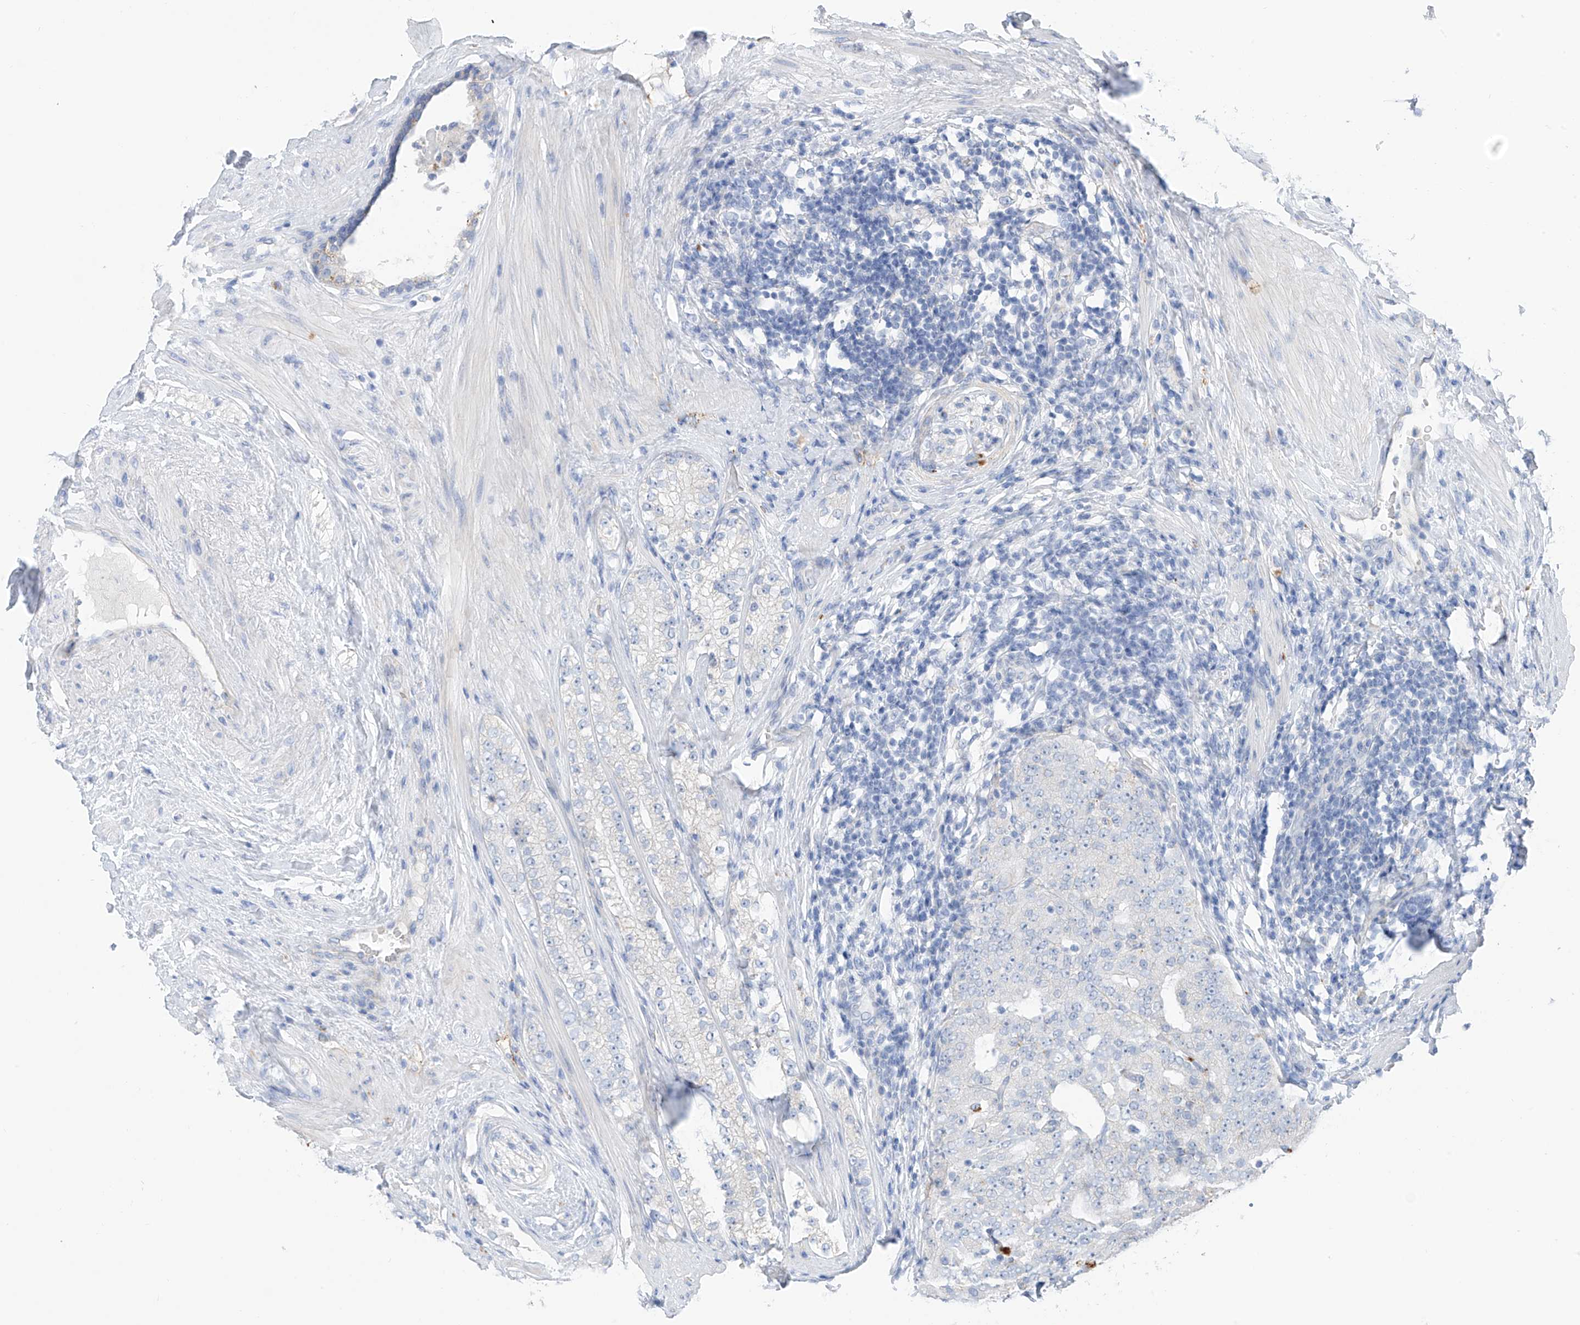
{"staining": {"intensity": "negative", "quantity": "none", "location": "none"}, "tissue": "prostate cancer", "cell_type": "Tumor cells", "image_type": "cancer", "snomed": [{"axis": "morphology", "description": "Adenocarcinoma, High grade"}, {"axis": "topography", "description": "Prostate"}], "caption": "Prostate cancer was stained to show a protein in brown. There is no significant expression in tumor cells.", "gene": "ITGA9", "patient": {"sex": "male", "age": 56}}